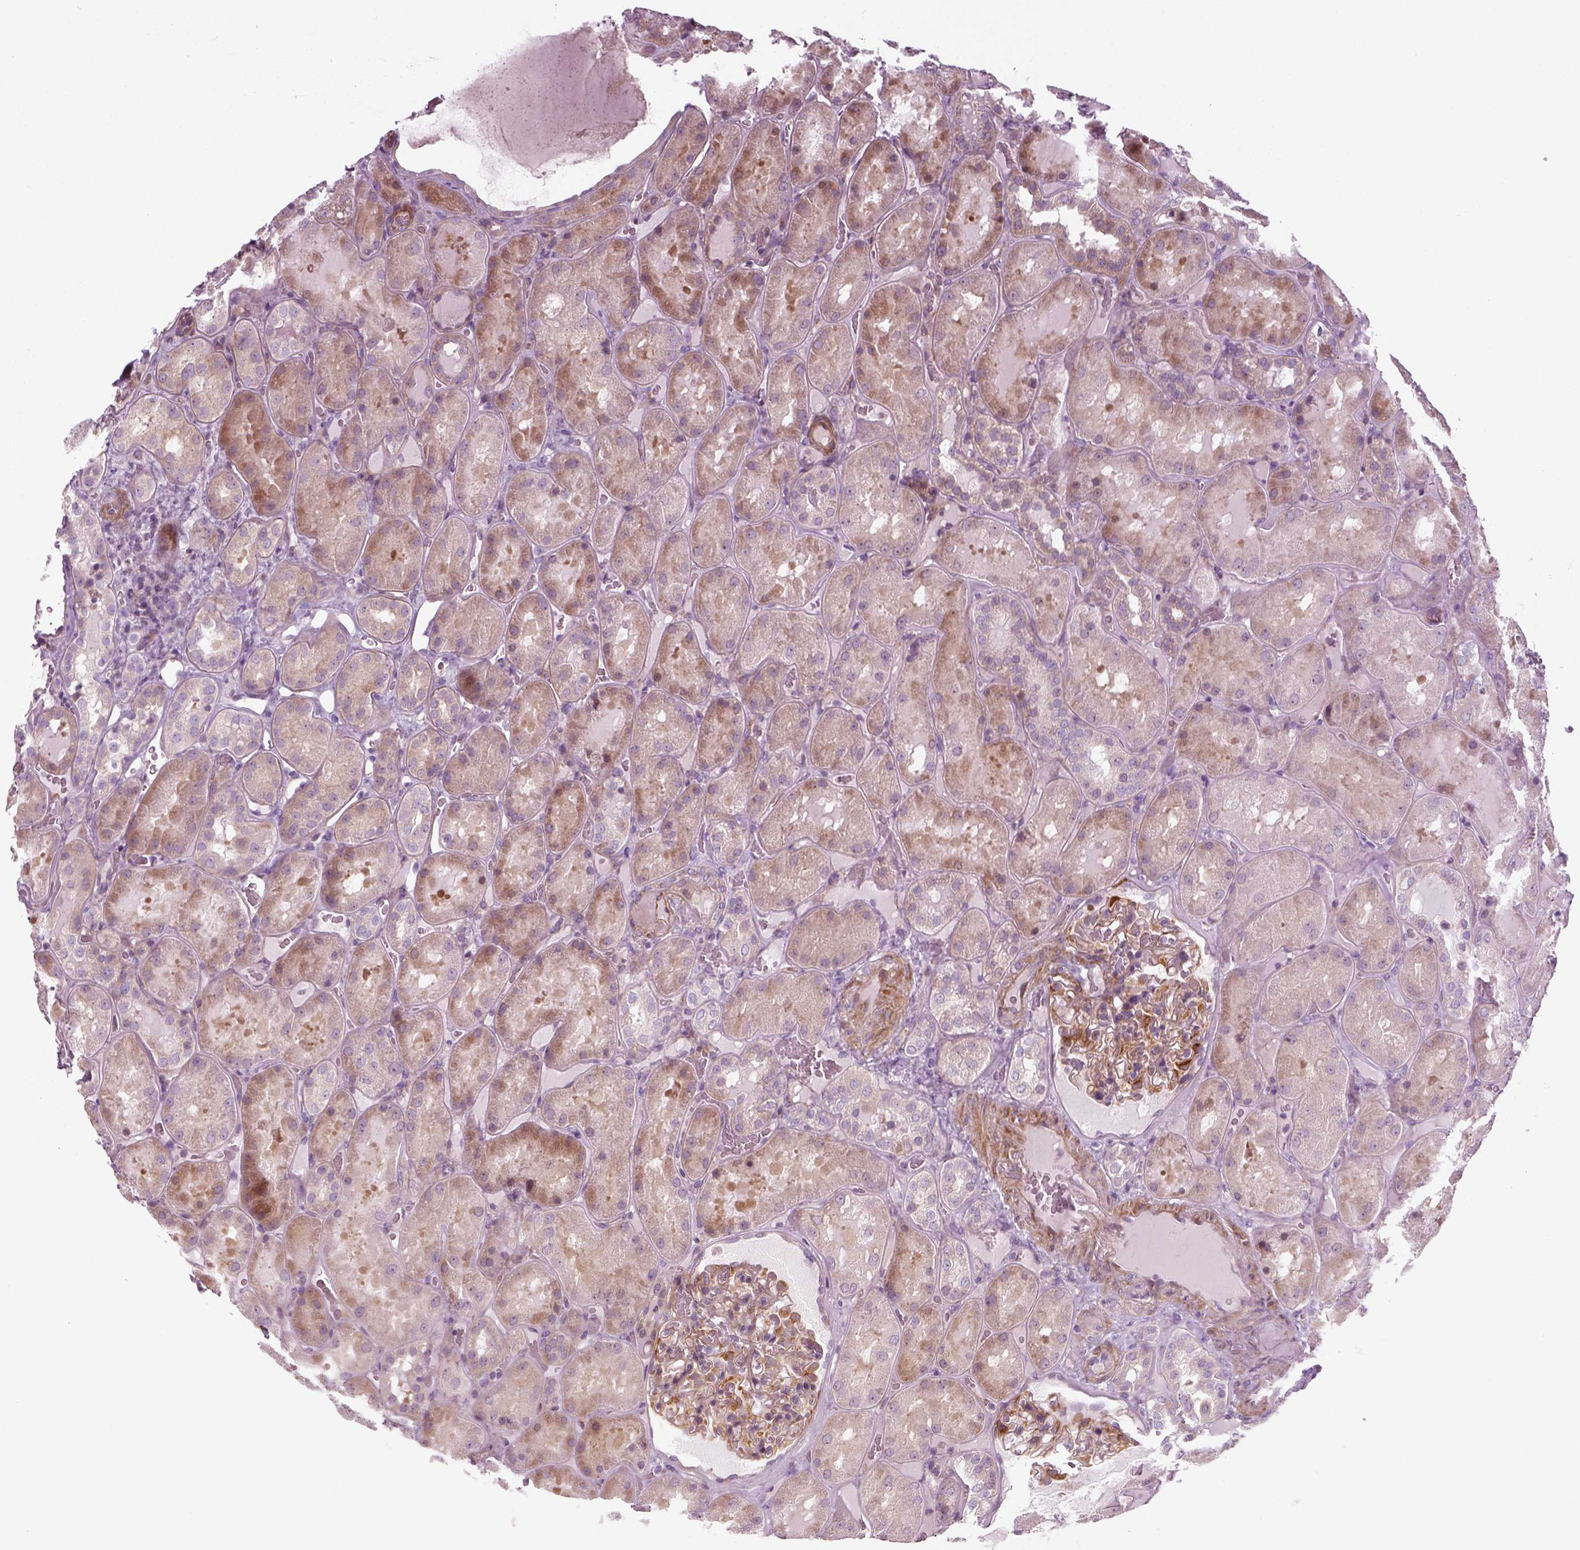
{"staining": {"intensity": "moderate", "quantity": "25%-75%", "location": "cytoplasmic/membranous"}, "tissue": "kidney", "cell_type": "Cells in glomeruli", "image_type": "normal", "snomed": [{"axis": "morphology", "description": "Normal tissue, NOS"}, {"axis": "topography", "description": "Kidney"}], "caption": "Moderate cytoplasmic/membranous expression for a protein is appreciated in approximately 25%-75% of cells in glomeruli of unremarkable kidney using IHC.", "gene": "DNASE1L1", "patient": {"sex": "male", "age": 73}}